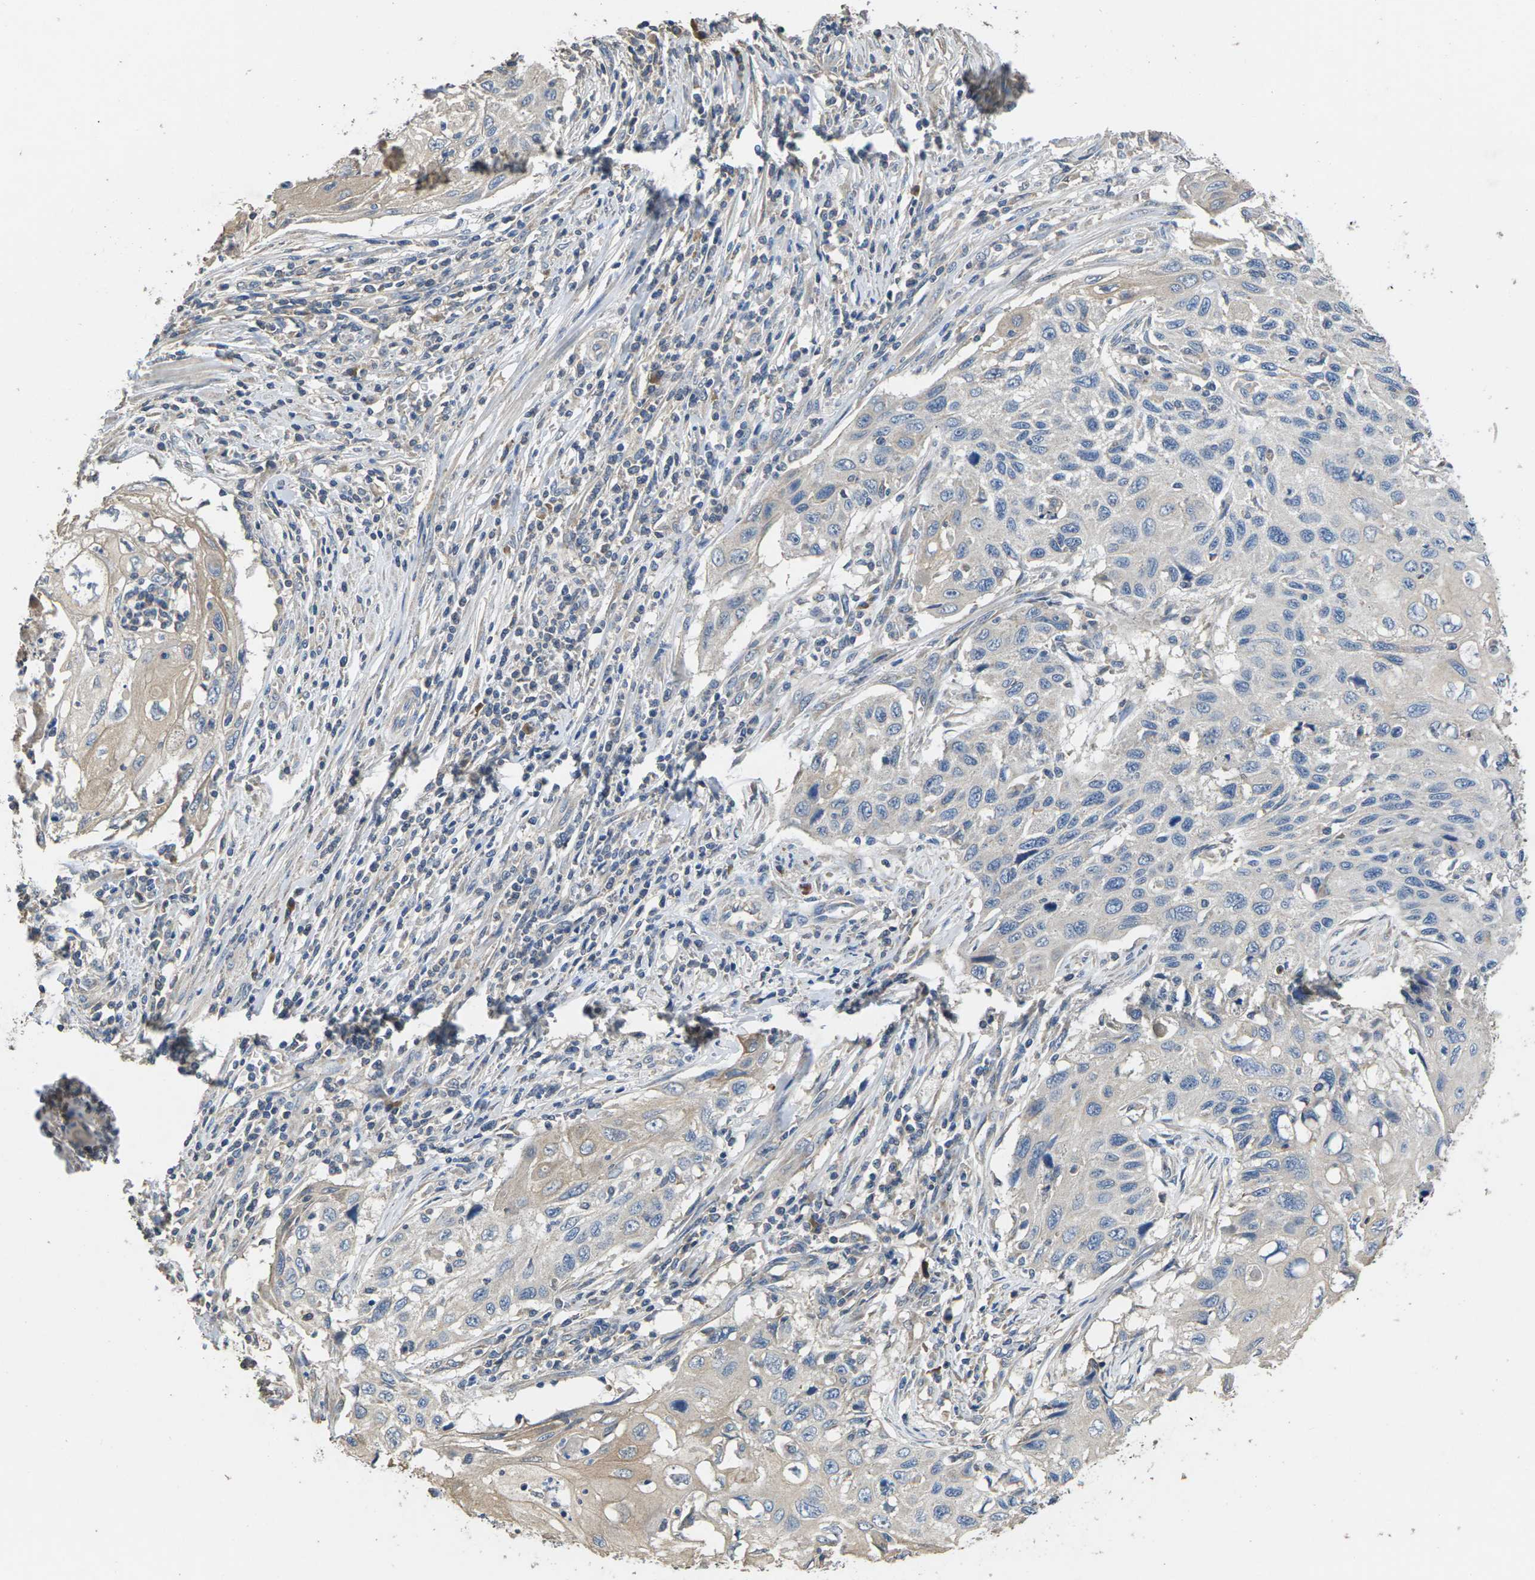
{"staining": {"intensity": "weak", "quantity": "<25%", "location": "cytoplasmic/membranous"}, "tissue": "cervical cancer", "cell_type": "Tumor cells", "image_type": "cancer", "snomed": [{"axis": "morphology", "description": "Squamous cell carcinoma, NOS"}, {"axis": "topography", "description": "Cervix"}], "caption": "This is an immunohistochemistry (IHC) image of squamous cell carcinoma (cervical). There is no expression in tumor cells.", "gene": "B4GAT1", "patient": {"sex": "female", "age": 70}}